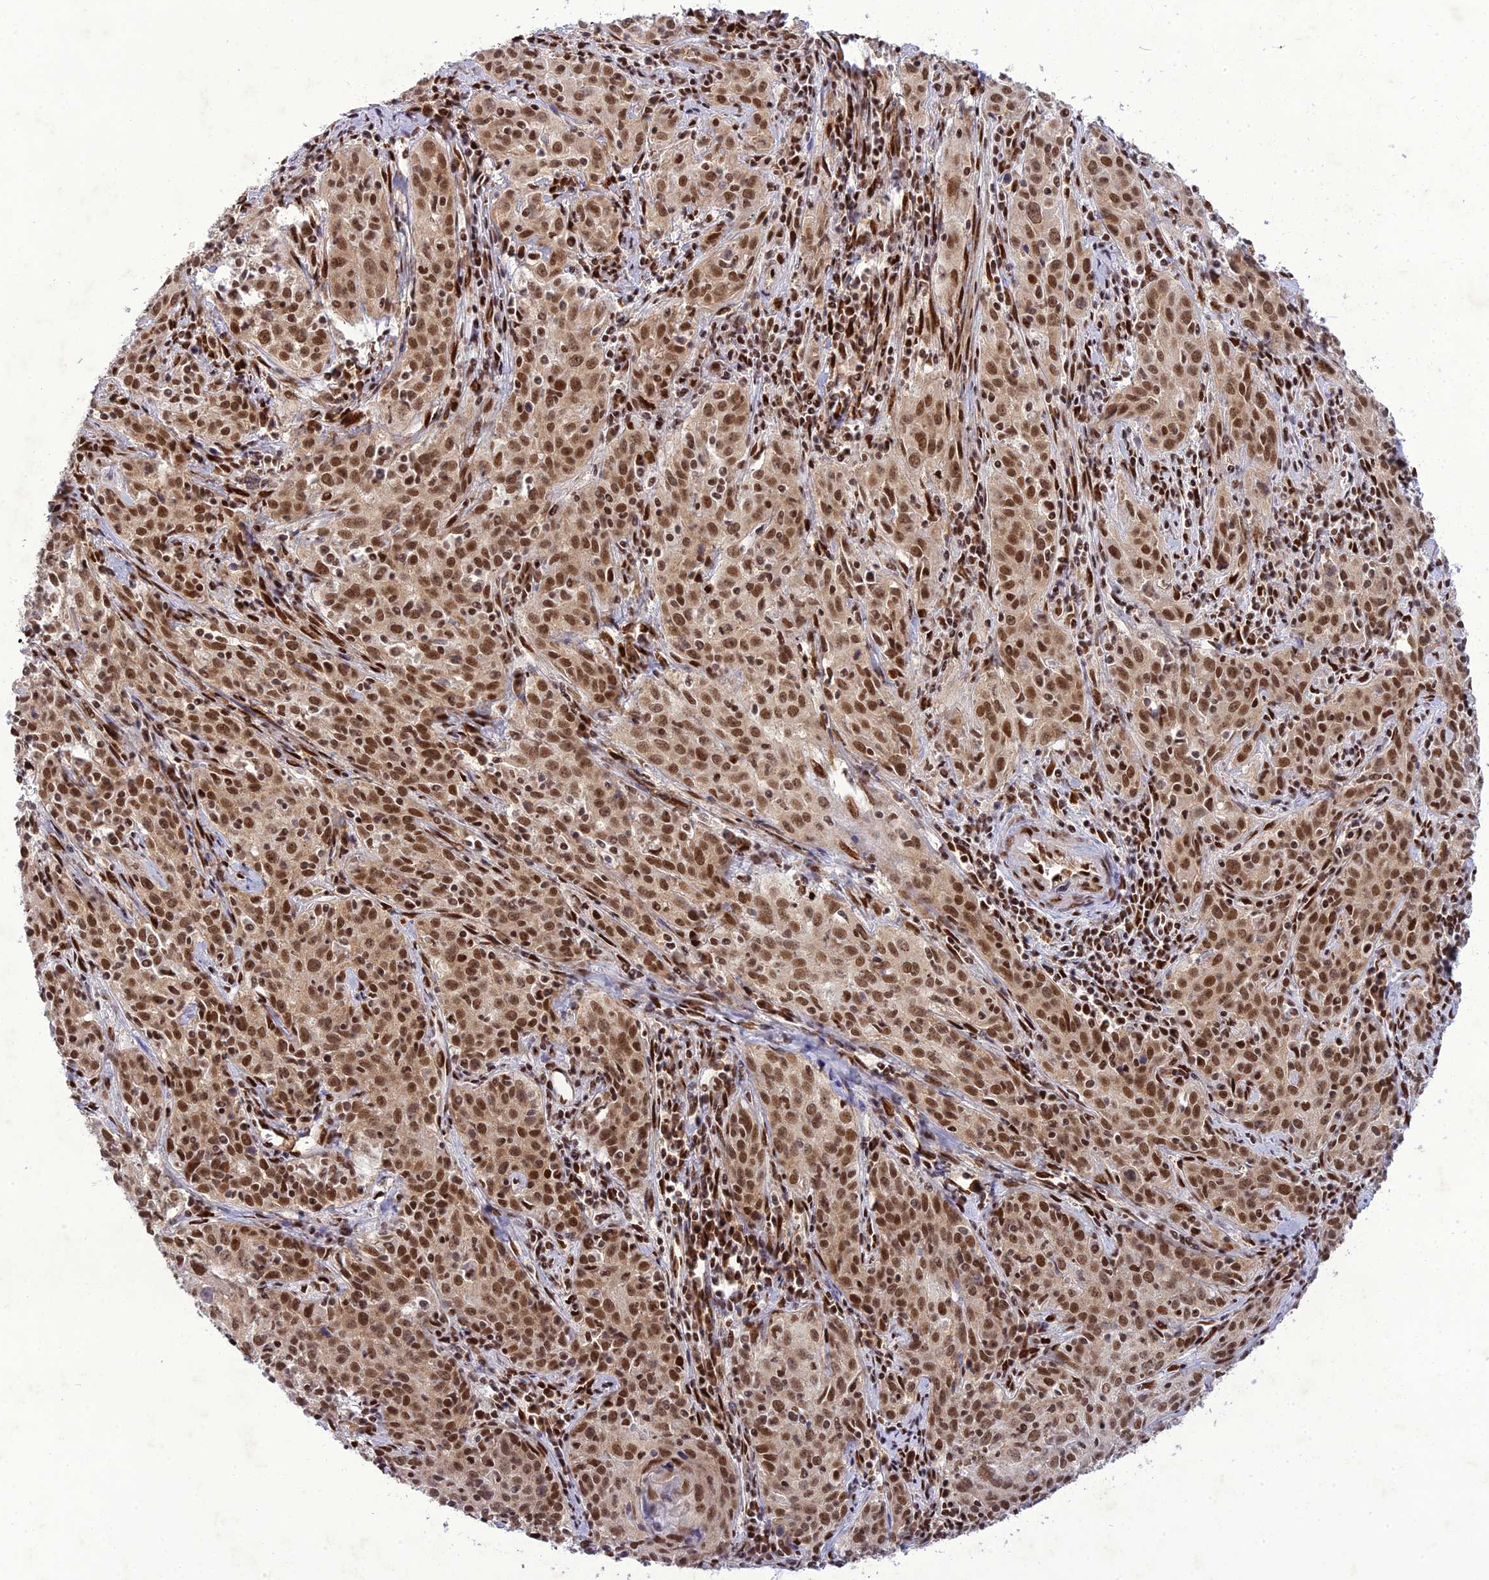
{"staining": {"intensity": "moderate", "quantity": ">75%", "location": "nuclear"}, "tissue": "cervical cancer", "cell_type": "Tumor cells", "image_type": "cancer", "snomed": [{"axis": "morphology", "description": "Squamous cell carcinoma, NOS"}, {"axis": "topography", "description": "Cervix"}], "caption": "Cervical cancer (squamous cell carcinoma) was stained to show a protein in brown. There is medium levels of moderate nuclear positivity in about >75% of tumor cells. The staining is performed using DAB (3,3'-diaminobenzidine) brown chromogen to label protein expression. The nuclei are counter-stained blue using hematoxylin.", "gene": "DDX1", "patient": {"sex": "female", "age": 57}}